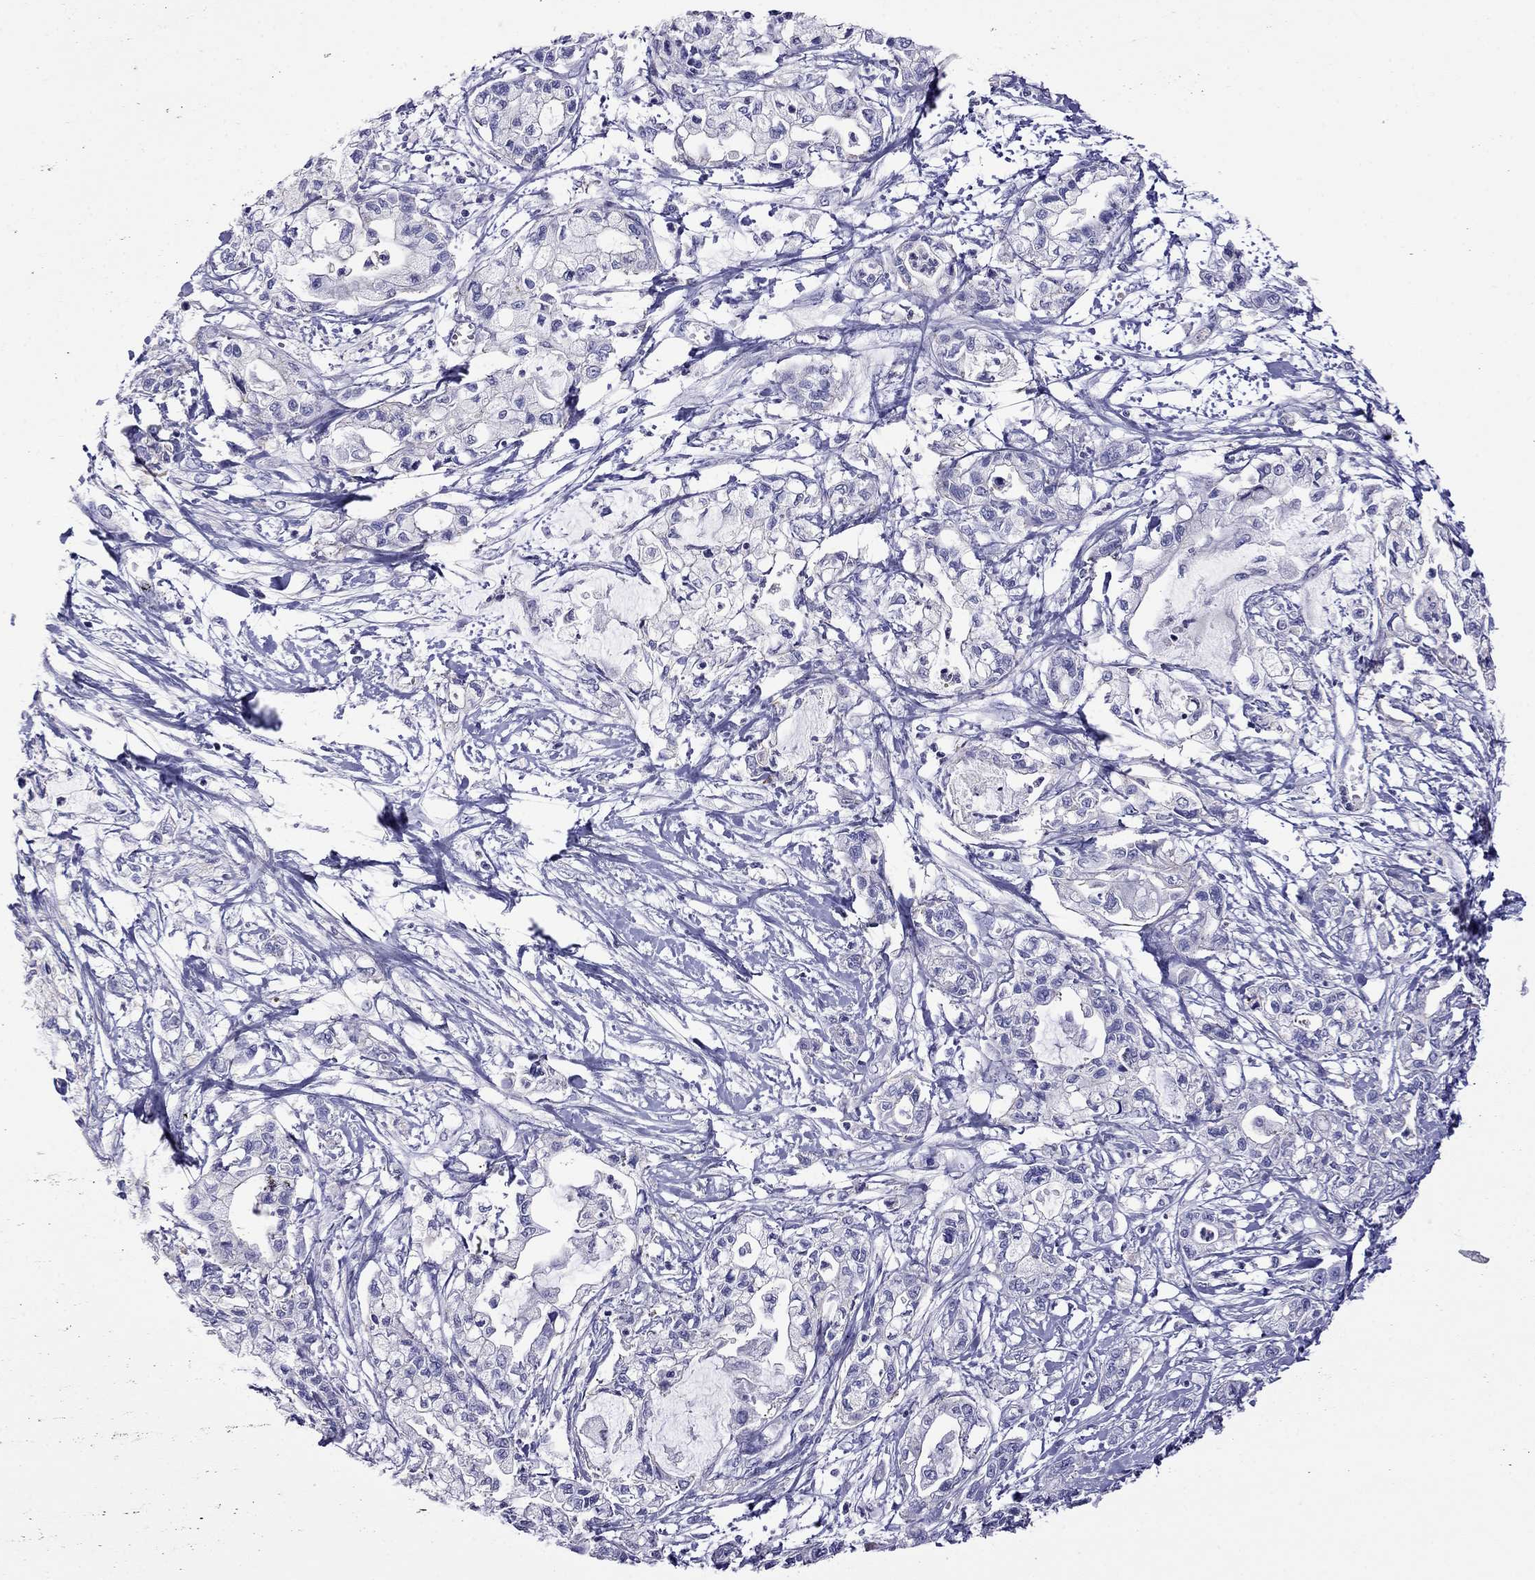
{"staining": {"intensity": "negative", "quantity": "none", "location": "none"}, "tissue": "pancreatic cancer", "cell_type": "Tumor cells", "image_type": "cancer", "snomed": [{"axis": "morphology", "description": "Adenocarcinoma, NOS"}, {"axis": "topography", "description": "Pancreas"}], "caption": "A high-resolution histopathology image shows IHC staining of adenocarcinoma (pancreatic), which shows no significant staining in tumor cells.", "gene": "STAR", "patient": {"sex": "male", "age": 54}}